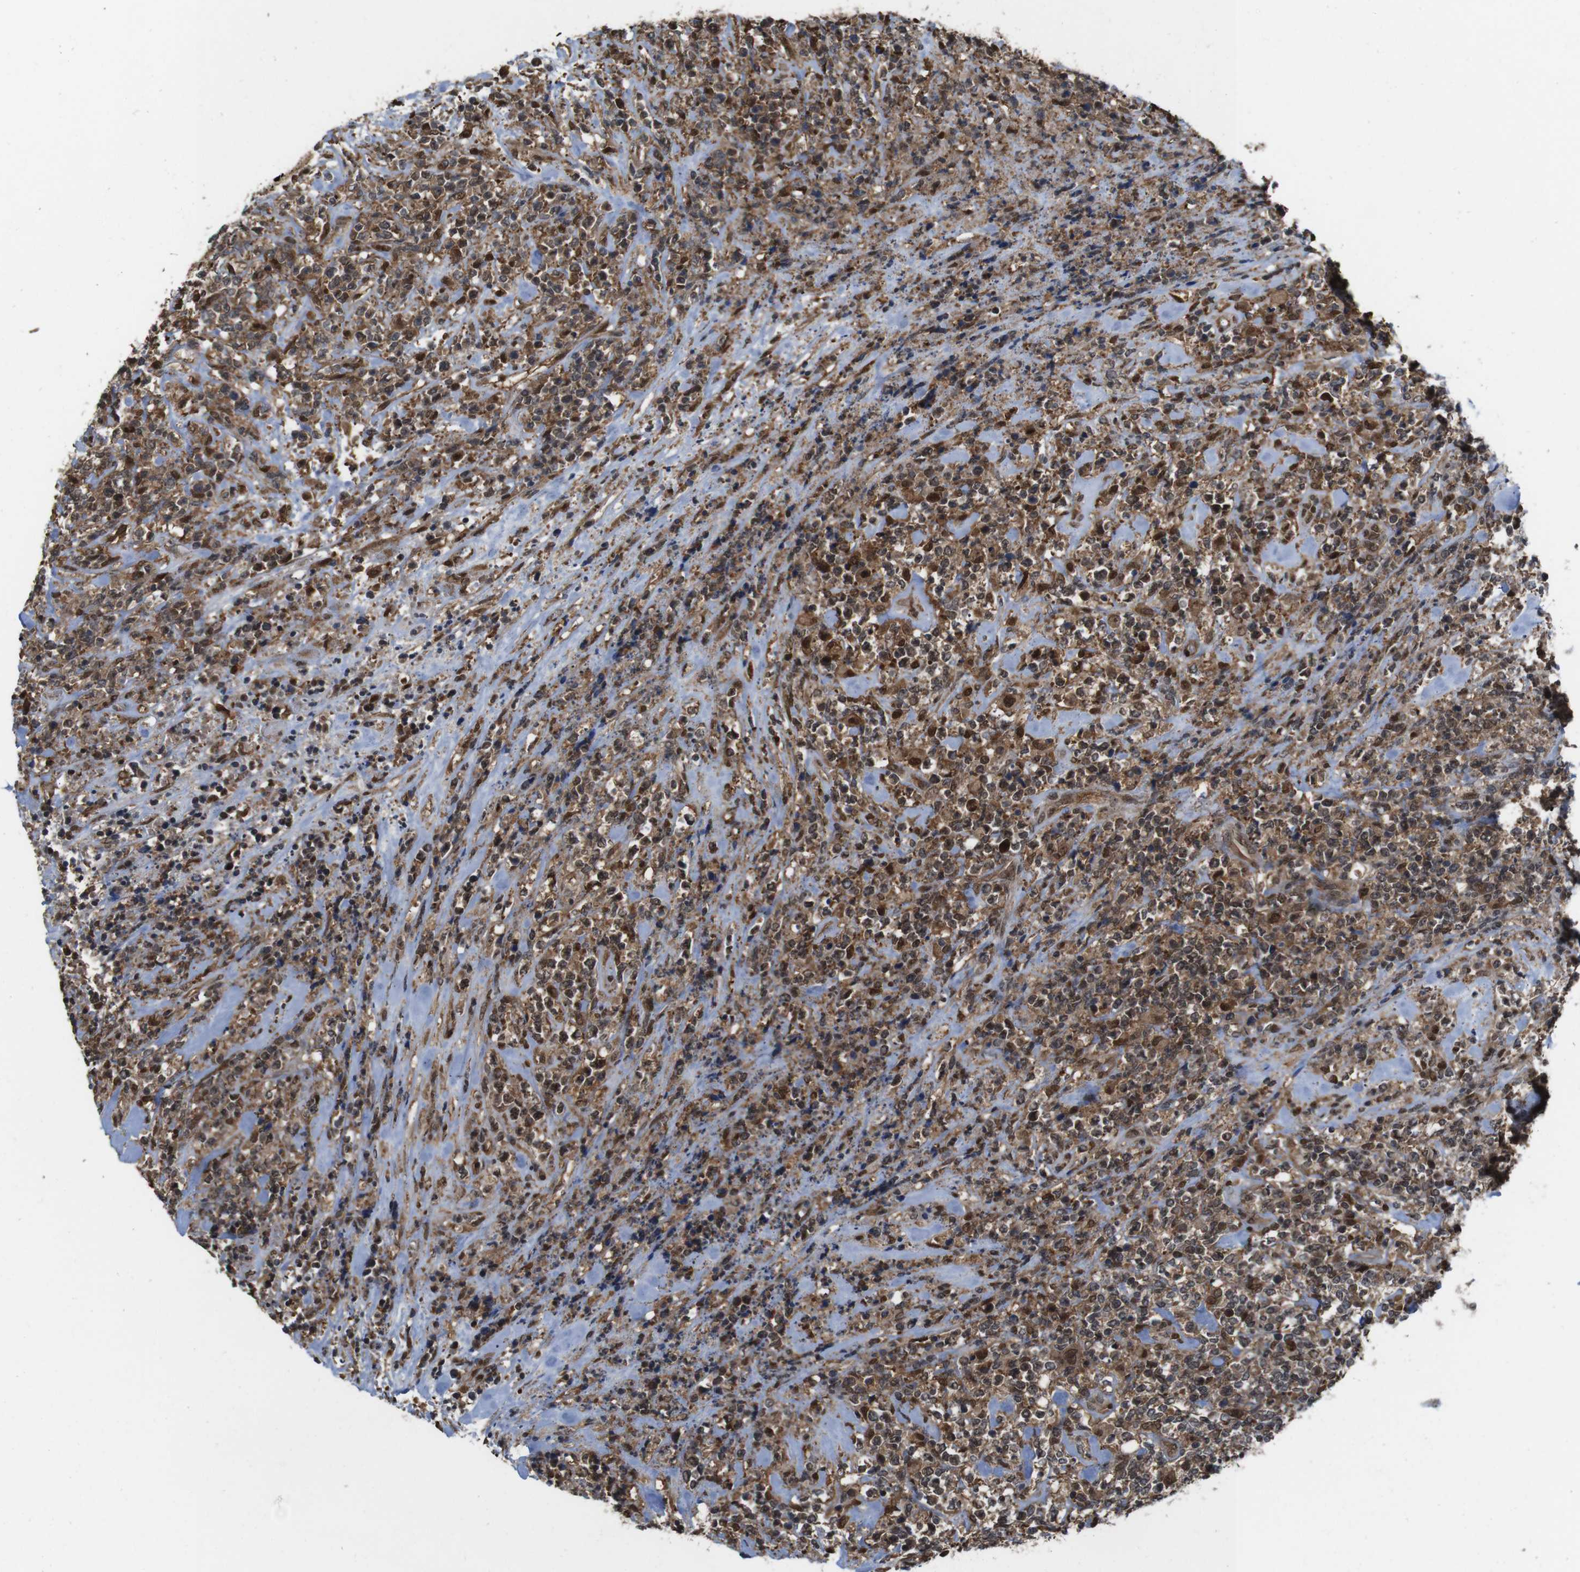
{"staining": {"intensity": "moderate", "quantity": ">75%", "location": "cytoplasmic/membranous,nuclear"}, "tissue": "lymphoma", "cell_type": "Tumor cells", "image_type": "cancer", "snomed": [{"axis": "morphology", "description": "Malignant lymphoma, non-Hodgkin's type, High grade"}, {"axis": "topography", "description": "Soft tissue"}], "caption": "Malignant lymphoma, non-Hodgkin's type (high-grade) stained with DAB (3,3'-diaminobenzidine) immunohistochemistry (IHC) exhibits medium levels of moderate cytoplasmic/membranous and nuclear positivity in approximately >75% of tumor cells.", "gene": "YWHAG", "patient": {"sex": "male", "age": 18}}